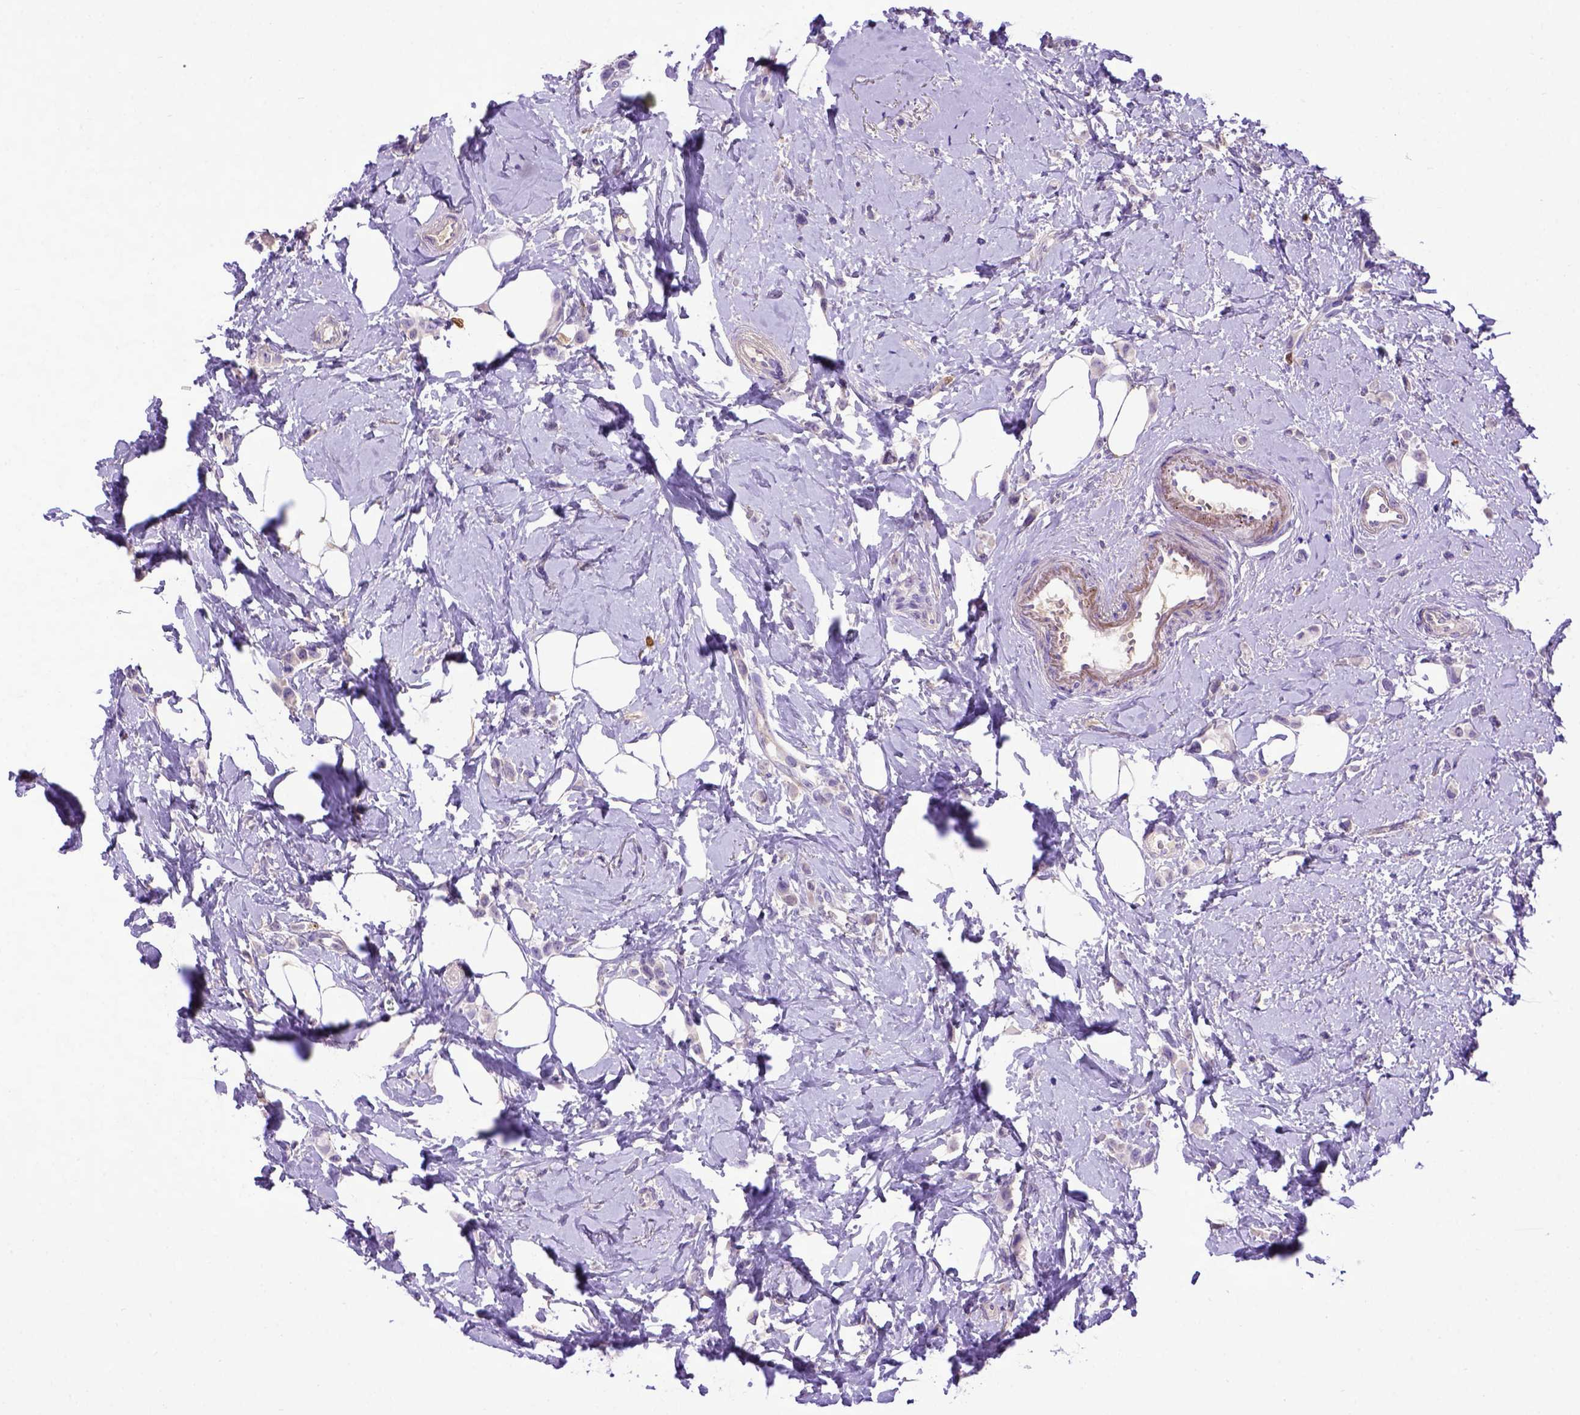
{"staining": {"intensity": "negative", "quantity": "none", "location": "none"}, "tissue": "breast cancer", "cell_type": "Tumor cells", "image_type": "cancer", "snomed": [{"axis": "morphology", "description": "Lobular carcinoma"}, {"axis": "topography", "description": "Breast"}], "caption": "The photomicrograph demonstrates no significant positivity in tumor cells of breast cancer.", "gene": "ADAM12", "patient": {"sex": "female", "age": 66}}